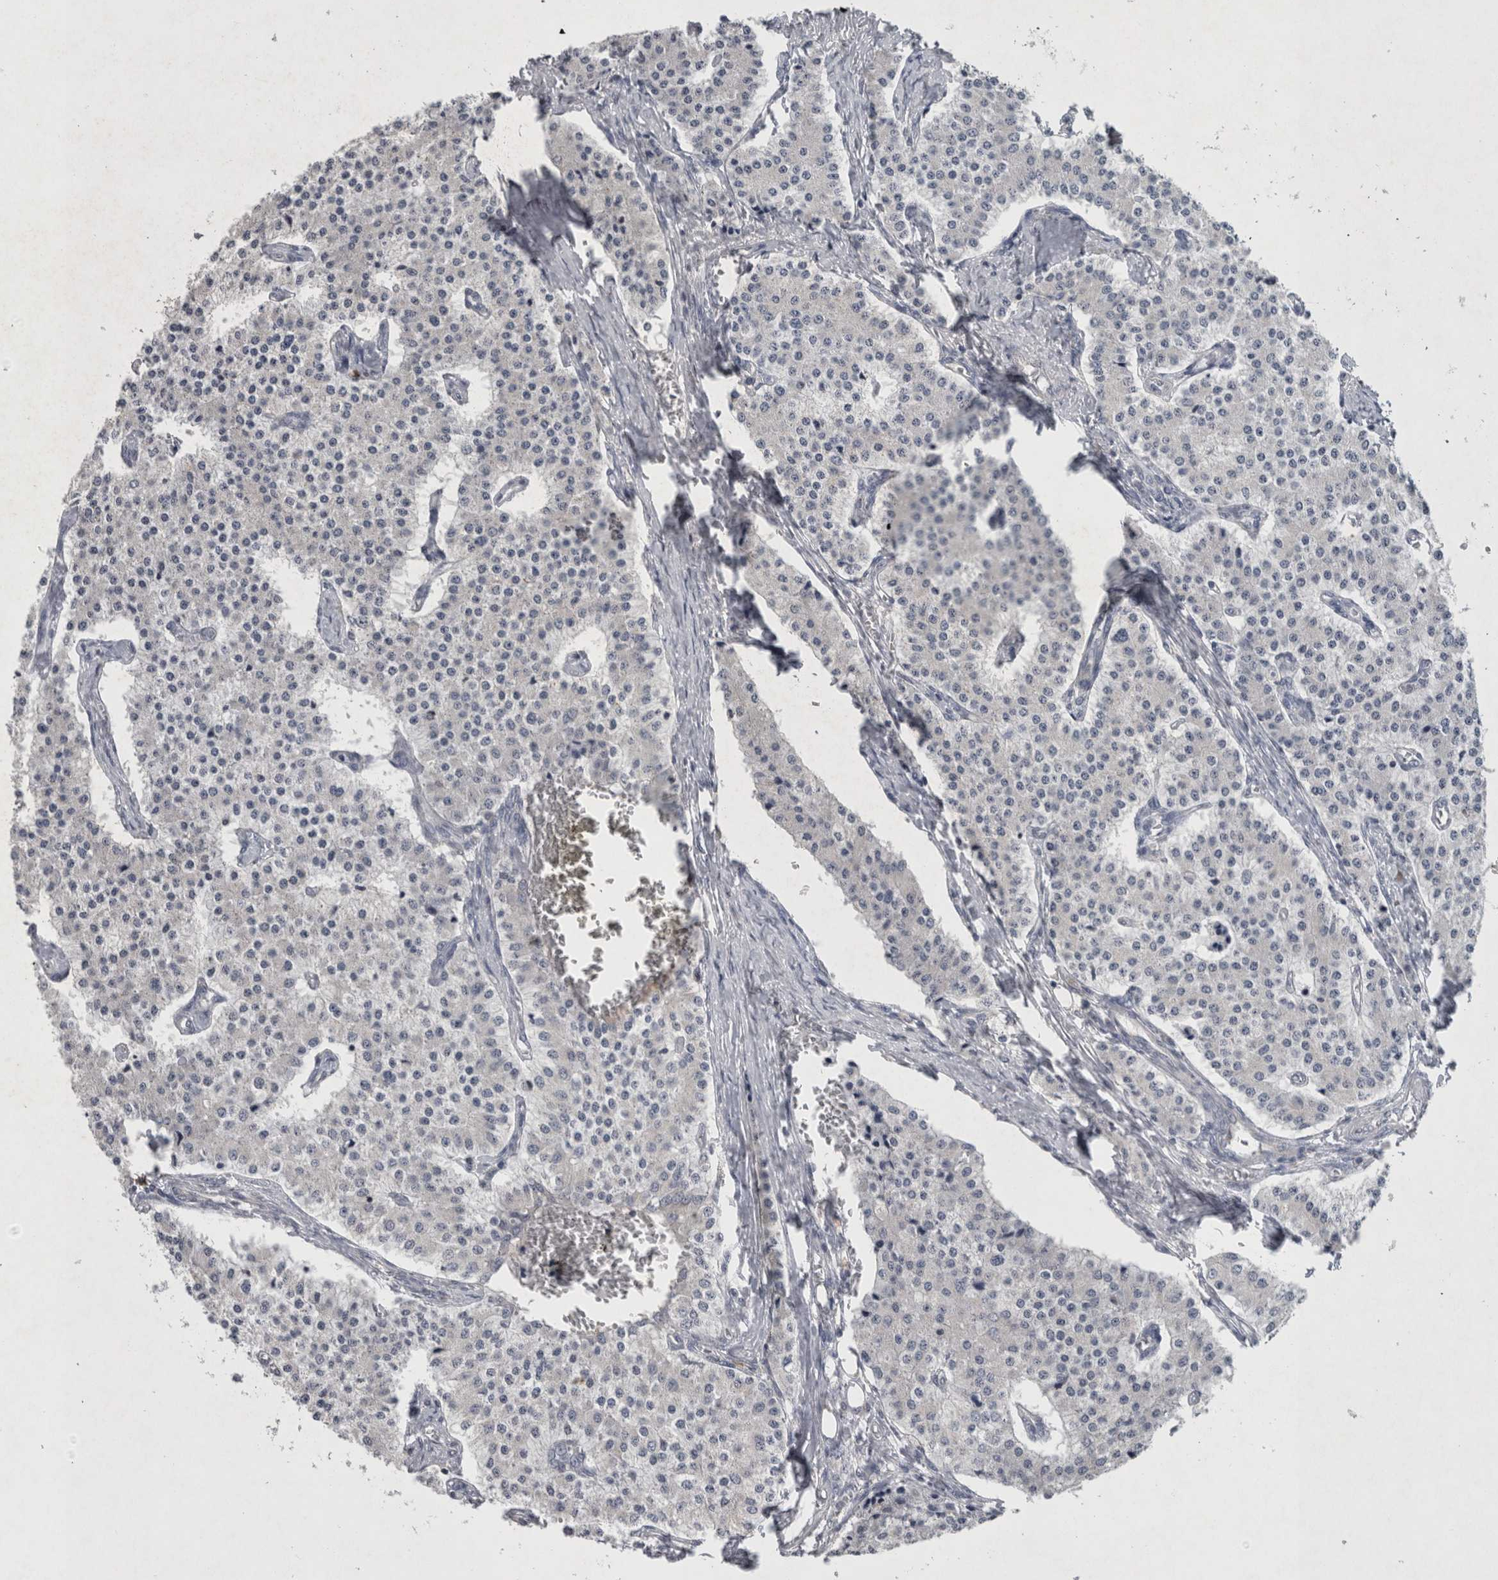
{"staining": {"intensity": "negative", "quantity": "none", "location": "none"}, "tissue": "carcinoid", "cell_type": "Tumor cells", "image_type": "cancer", "snomed": [{"axis": "morphology", "description": "Carcinoid, malignant, NOS"}, {"axis": "topography", "description": "Colon"}], "caption": "Immunohistochemical staining of carcinoid exhibits no significant positivity in tumor cells. Brightfield microscopy of immunohistochemistry (IHC) stained with DAB (brown) and hematoxylin (blue), captured at high magnification.", "gene": "WNT7A", "patient": {"sex": "female", "age": 52}}